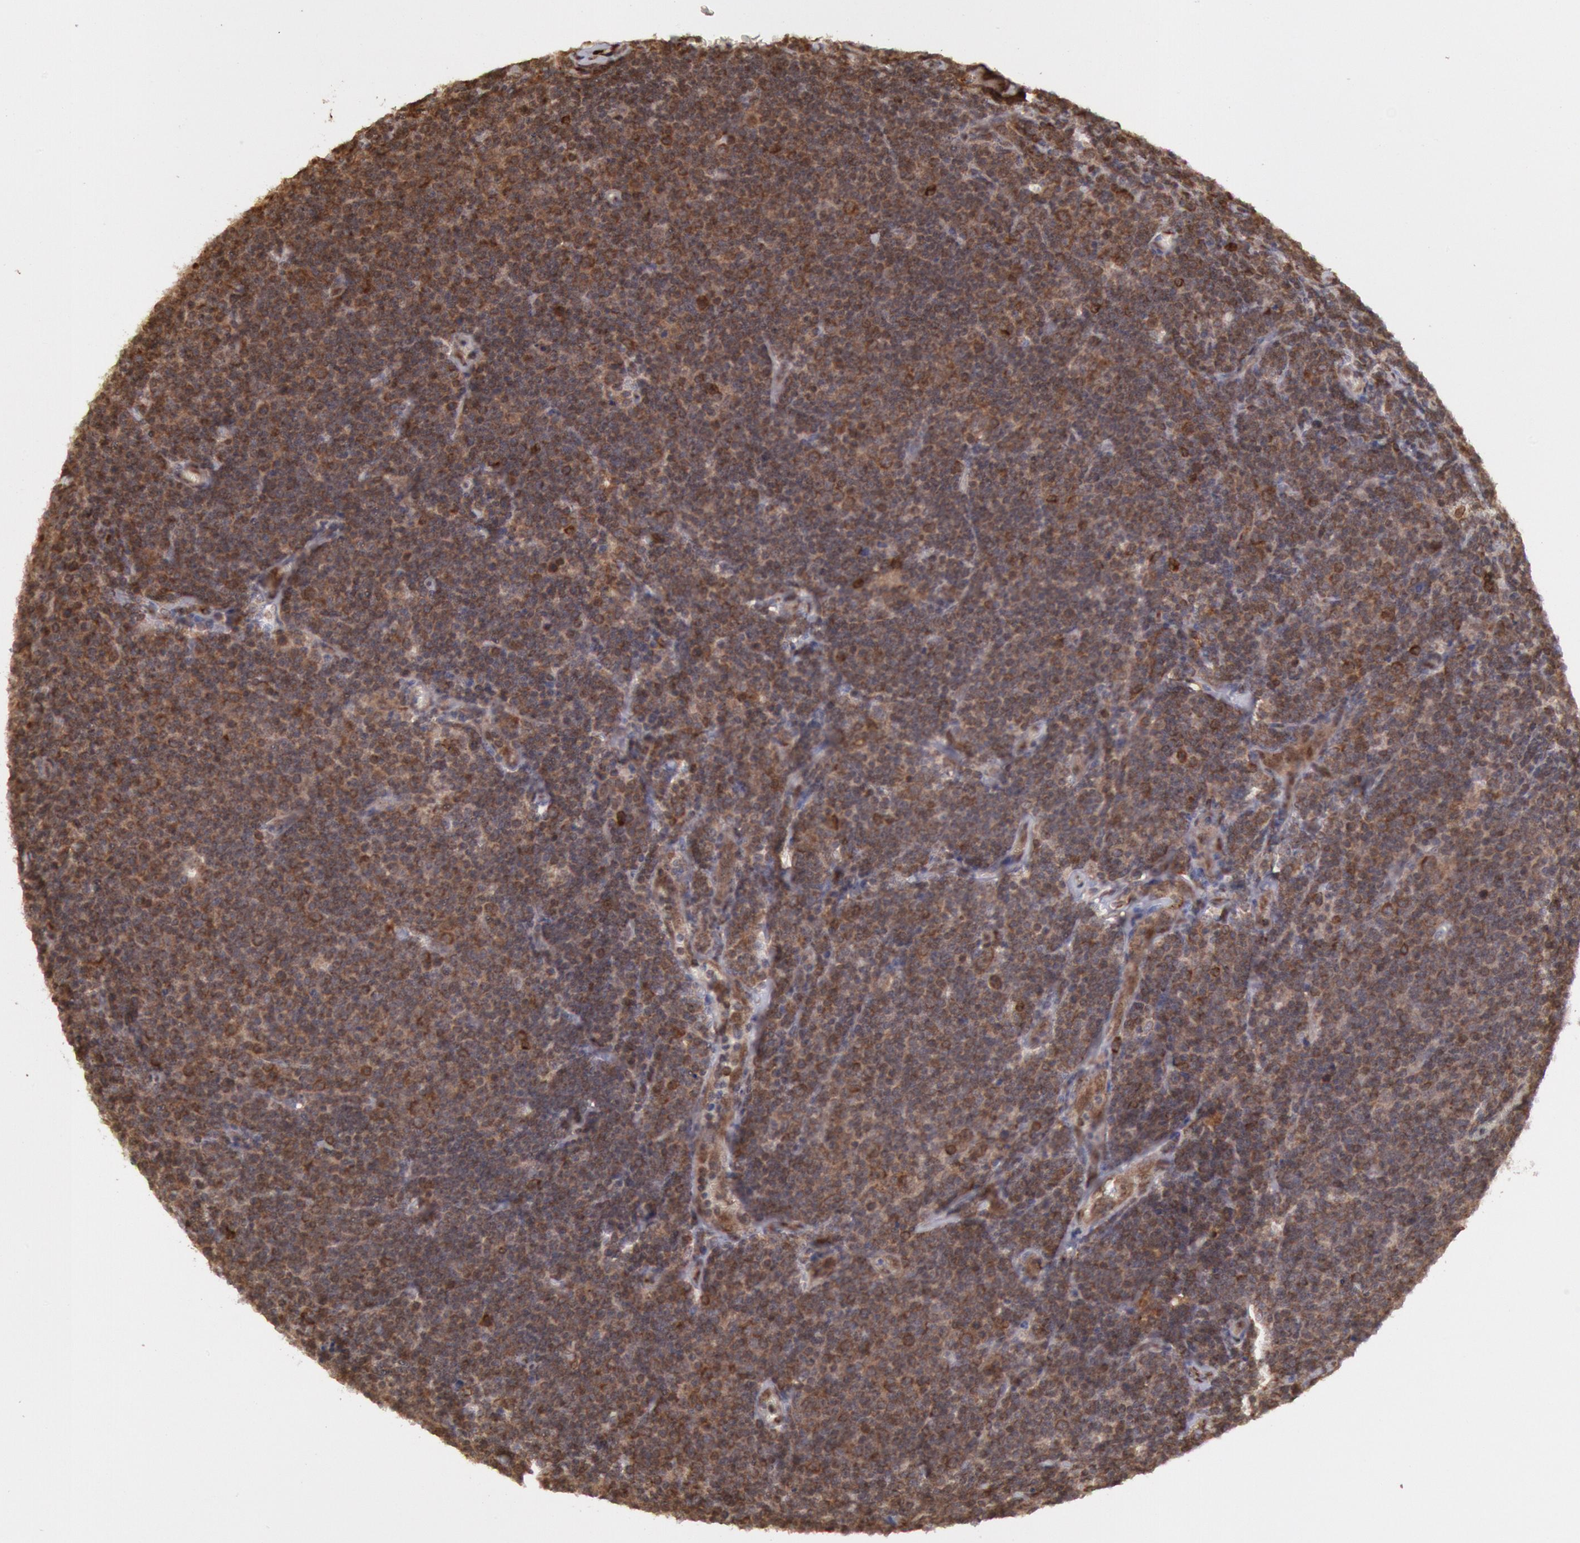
{"staining": {"intensity": "moderate", "quantity": ">75%", "location": "cytoplasmic/membranous"}, "tissue": "lymphoma", "cell_type": "Tumor cells", "image_type": "cancer", "snomed": [{"axis": "morphology", "description": "Malignant lymphoma, non-Hodgkin's type, Low grade"}, {"axis": "topography", "description": "Lymph node"}], "caption": "Moderate cytoplasmic/membranous protein expression is seen in approximately >75% of tumor cells in lymphoma.", "gene": "STX17", "patient": {"sex": "male", "age": 74}}